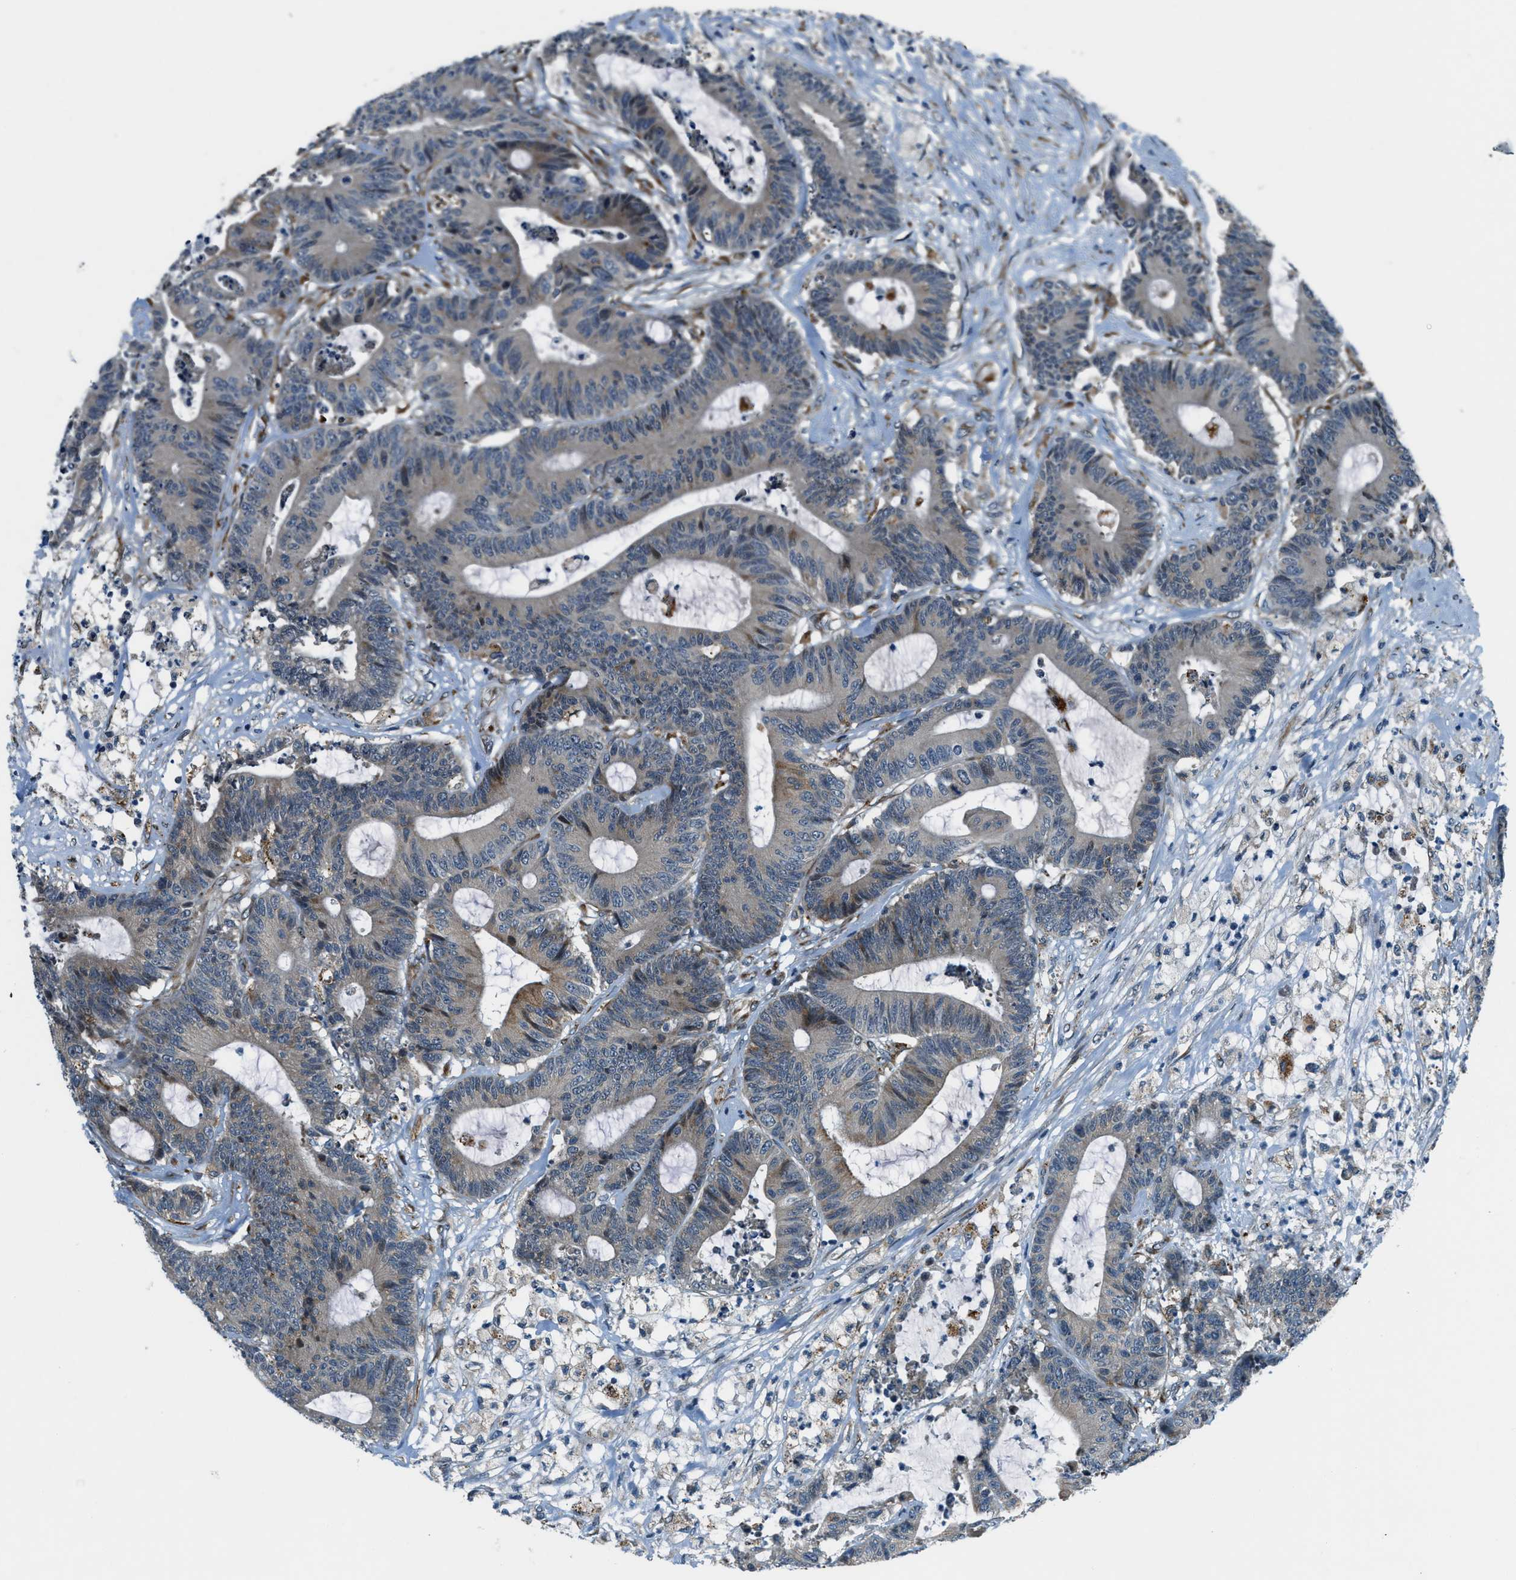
{"staining": {"intensity": "moderate", "quantity": "<25%", "location": "cytoplasmic/membranous"}, "tissue": "colorectal cancer", "cell_type": "Tumor cells", "image_type": "cancer", "snomed": [{"axis": "morphology", "description": "Adenocarcinoma, NOS"}, {"axis": "topography", "description": "Colon"}], "caption": "Immunohistochemical staining of colorectal cancer reveals low levels of moderate cytoplasmic/membranous protein positivity in approximately <25% of tumor cells. (DAB (3,3'-diaminobenzidine) IHC with brightfield microscopy, high magnification).", "gene": "GINM1", "patient": {"sex": "female", "age": 84}}